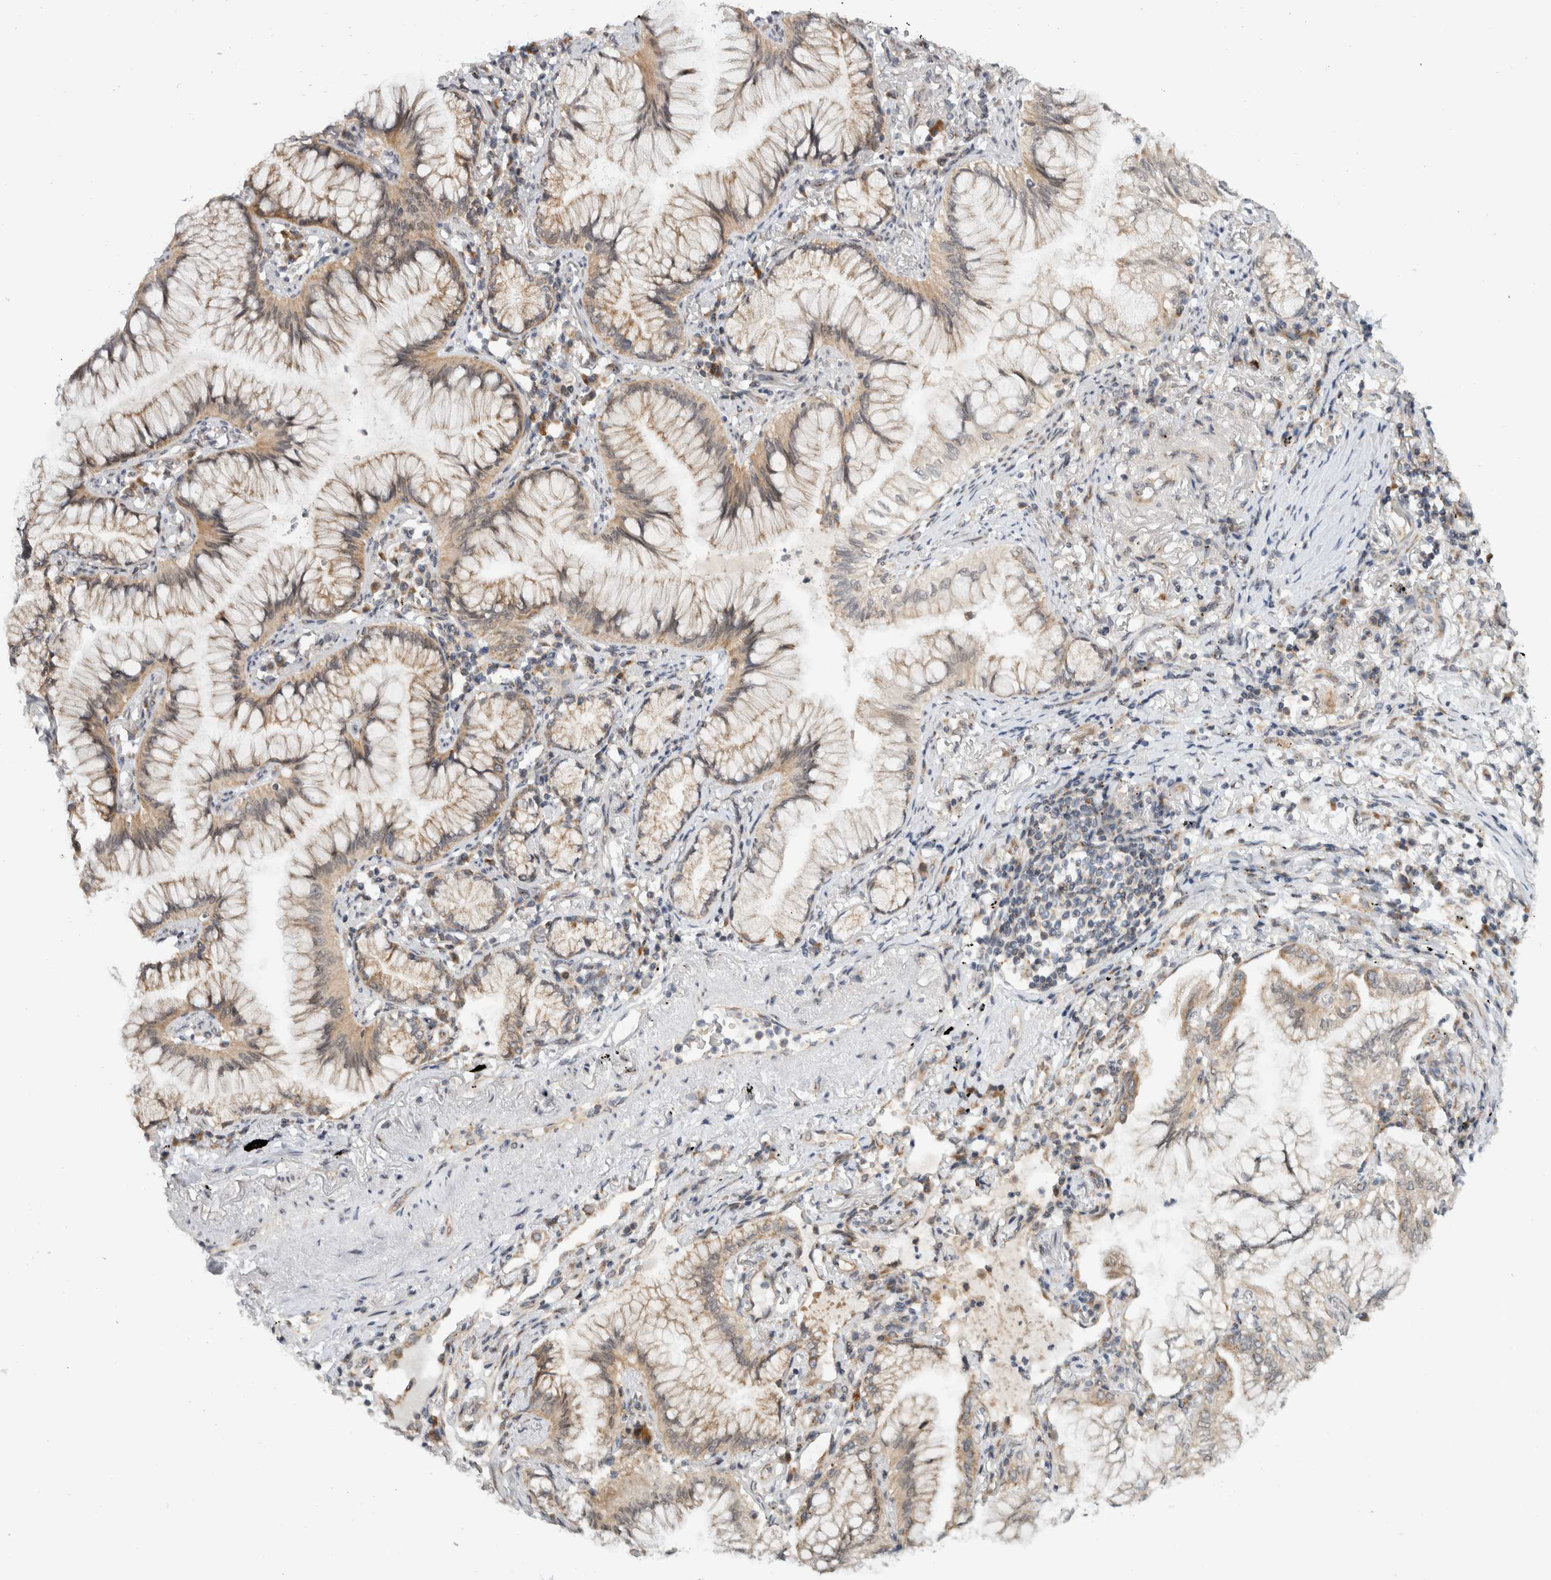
{"staining": {"intensity": "weak", "quantity": ">75%", "location": "cytoplasmic/membranous"}, "tissue": "lung cancer", "cell_type": "Tumor cells", "image_type": "cancer", "snomed": [{"axis": "morphology", "description": "Adenocarcinoma, NOS"}, {"axis": "topography", "description": "Lung"}], "caption": "IHC image of human lung adenocarcinoma stained for a protein (brown), which shows low levels of weak cytoplasmic/membranous expression in approximately >75% of tumor cells.", "gene": "CMC2", "patient": {"sex": "female", "age": 70}}